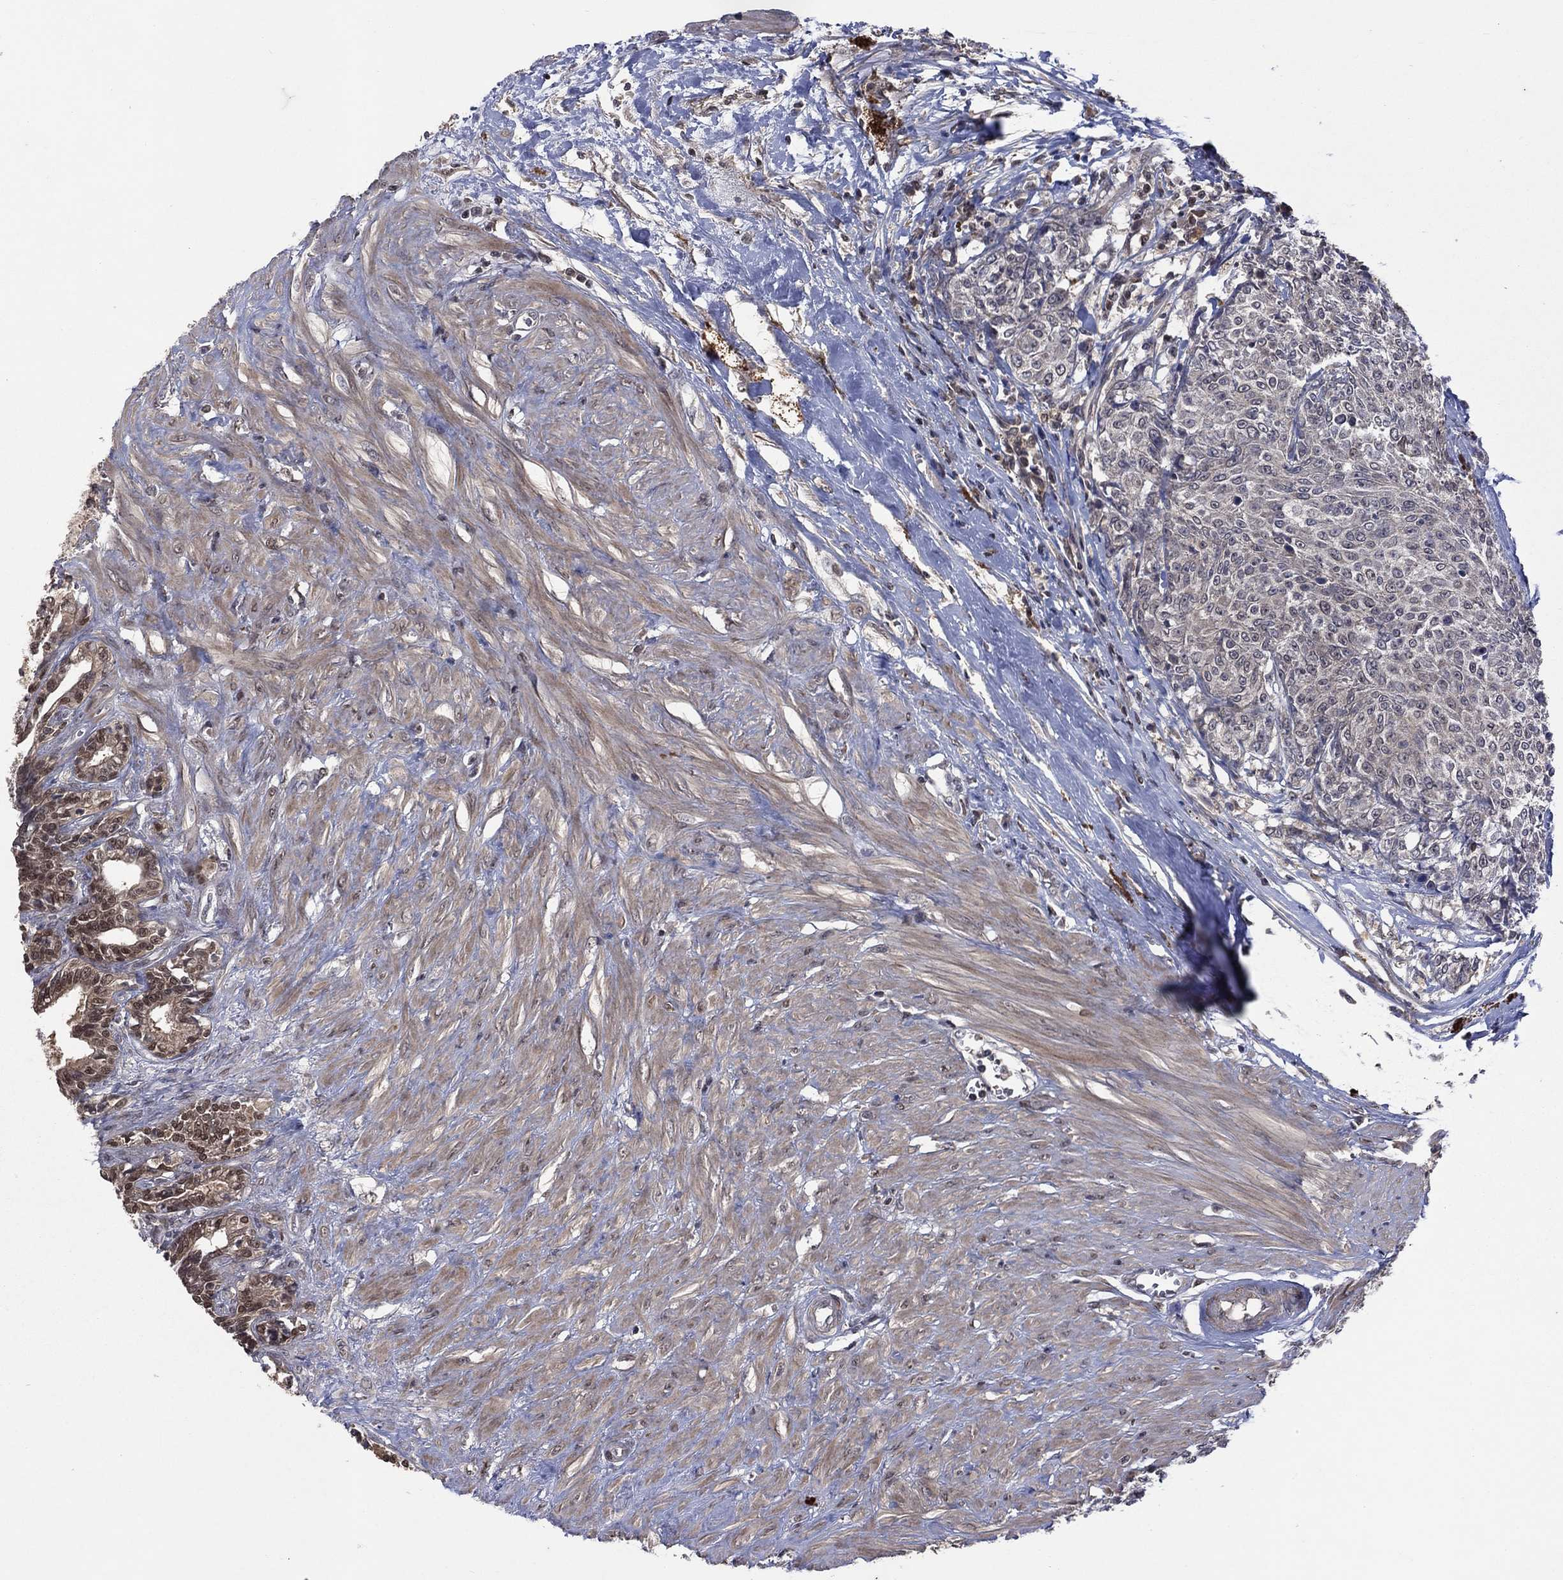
{"staining": {"intensity": "moderate", "quantity": ">75%", "location": "cytoplasmic/membranous"}, "tissue": "seminal vesicle", "cell_type": "Glandular cells", "image_type": "normal", "snomed": [{"axis": "morphology", "description": "Normal tissue, NOS"}, {"axis": "morphology", "description": "Urothelial carcinoma, NOS"}, {"axis": "topography", "description": "Urinary bladder"}, {"axis": "topography", "description": "Seminal veicle"}], "caption": "Protein staining demonstrates moderate cytoplasmic/membranous staining in approximately >75% of glandular cells in normal seminal vesicle.", "gene": "IAH1", "patient": {"sex": "male", "age": 76}}